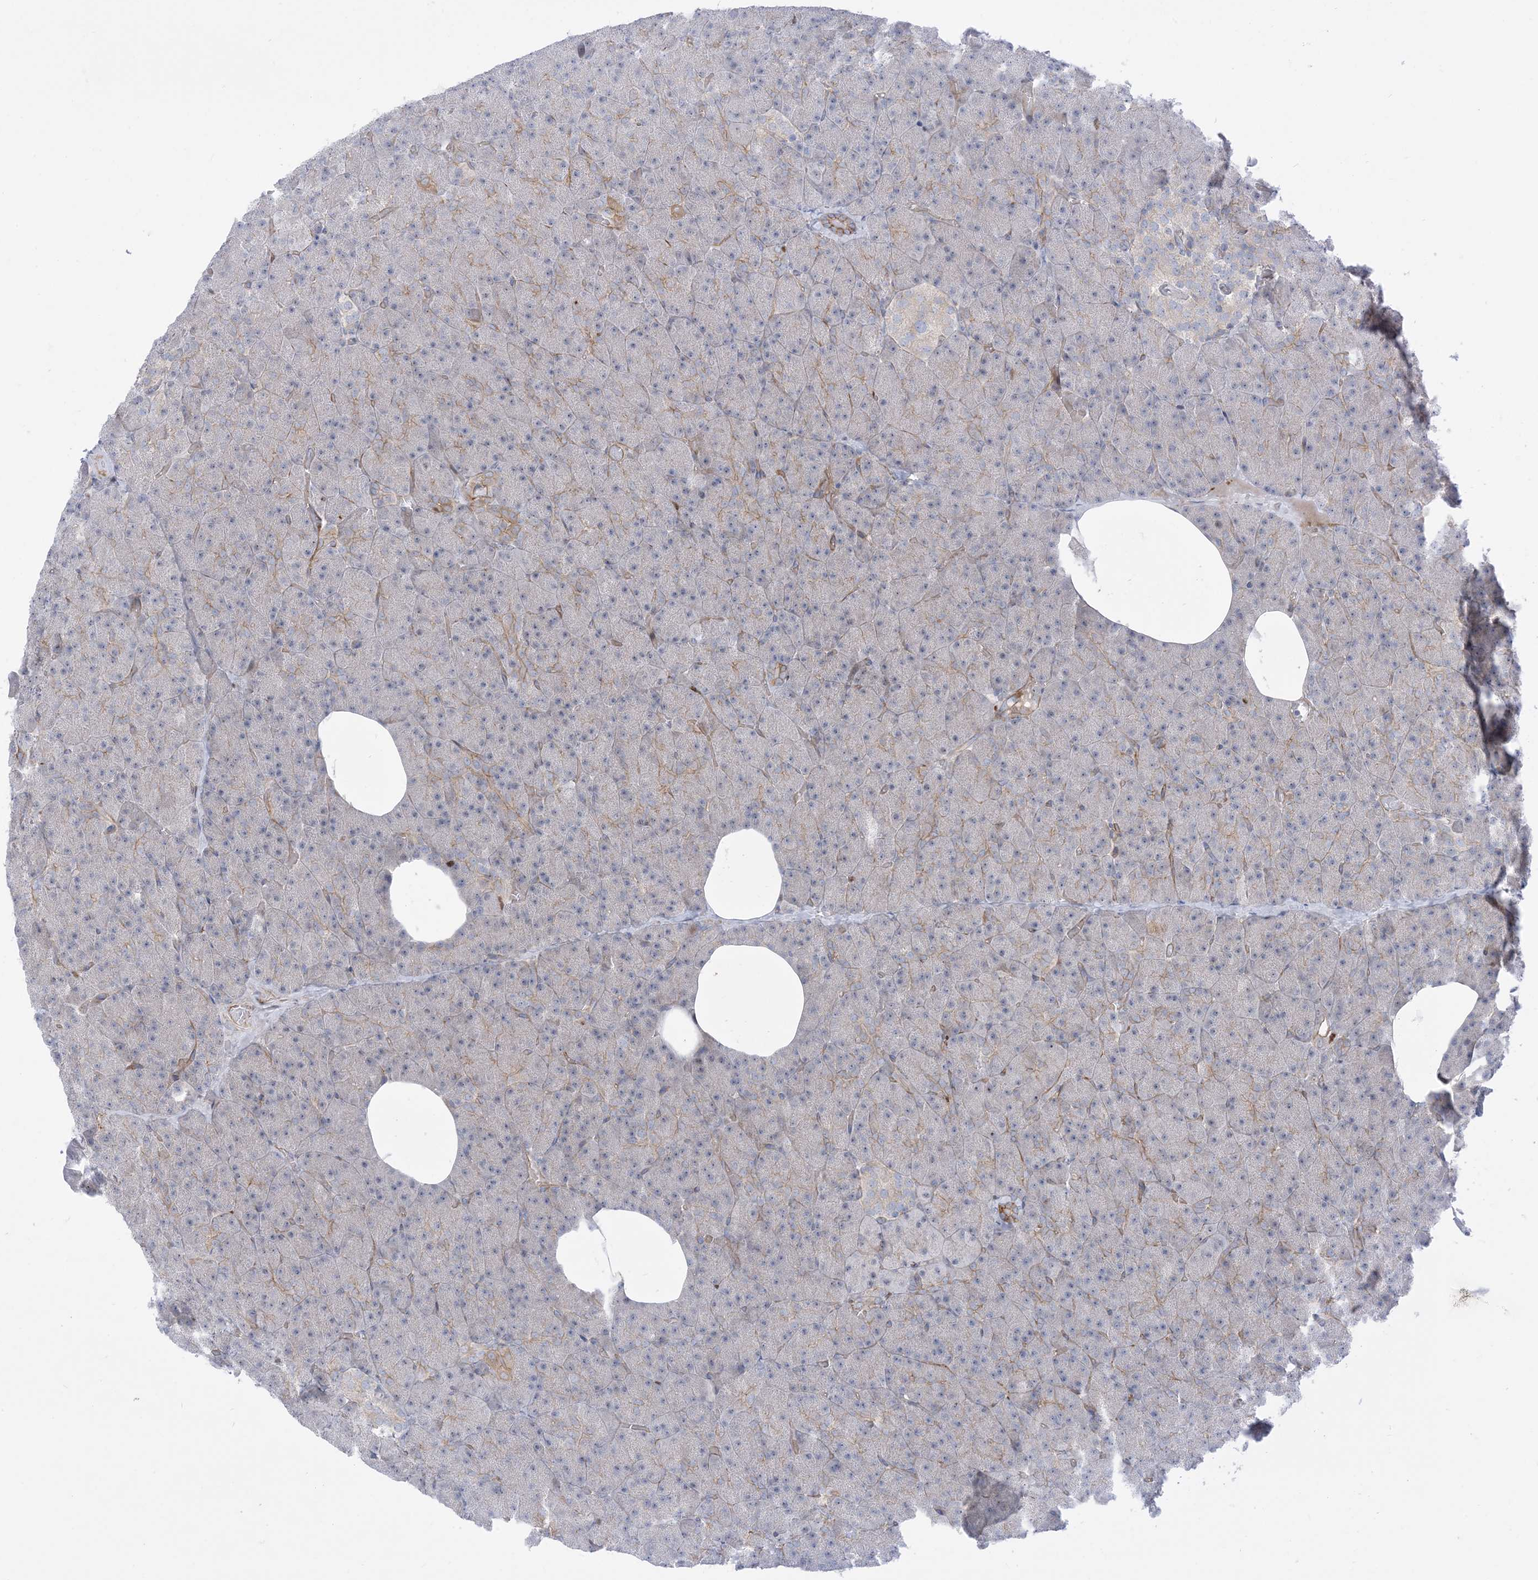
{"staining": {"intensity": "moderate", "quantity": "<25%", "location": "cytoplasmic/membranous"}, "tissue": "pancreas", "cell_type": "Exocrine glandular cells", "image_type": "normal", "snomed": [{"axis": "morphology", "description": "Normal tissue, NOS"}, {"axis": "morphology", "description": "Carcinoid, malignant, NOS"}, {"axis": "topography", "description": "Pancreas"}], "caption": "Immunohistochemistry (IHC) micrograph of unremarkable pancreas: pancreas stained using immunohistochemistry displays low levels of moderate protein expression localized specifically in the cytoplasmic/membranous of exocrine glandular cells, appearing as a cytoplasmic/membranous brown color.", "gene": "MARS2", "patient": {"sex": "female", "age": 35}}